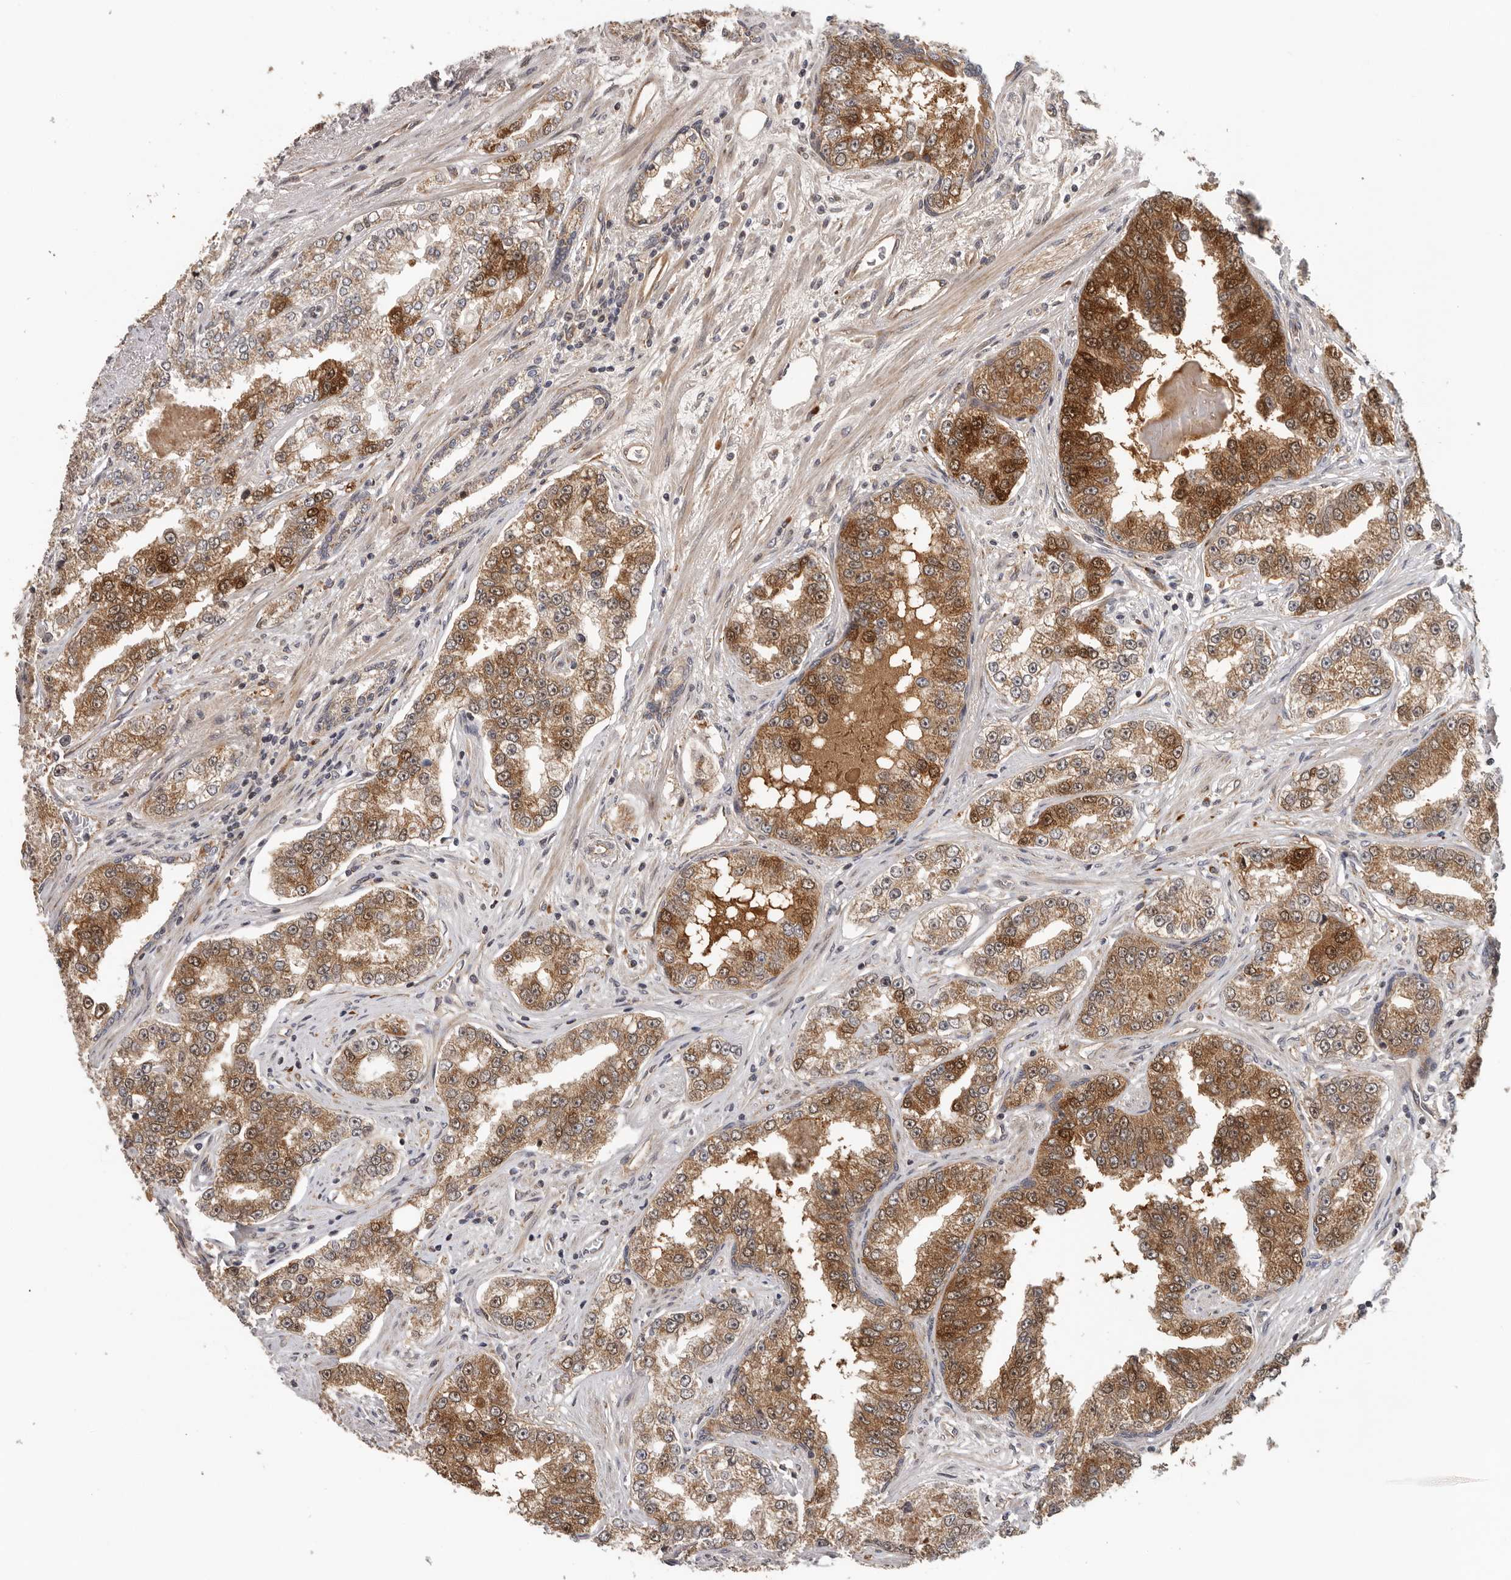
{"staining": {"intensity": "moderate", "quantity": ">75%", "location": "cytoplasmic/membranous,nuclear"}, "tissue": "prostate cancer", "cell_type": "Tumor cells", "image_type": "cancer", "snomed": [{"axis": "morphology", "description": "Normal tissue, NOS"}, {"axis": "morphology", "description": "Adenocarcinoma, High grade"}, {"axis": "topography", "description": "Prostate"}], "caption": "A brown stain labels moderate cytoplasmic/membranous and nuclear expression of a protein in human prostate high-grade adenocarcinoma tumor cells.", "gene": "RNF157", "patient": {"sex": "male", "age": 83}}